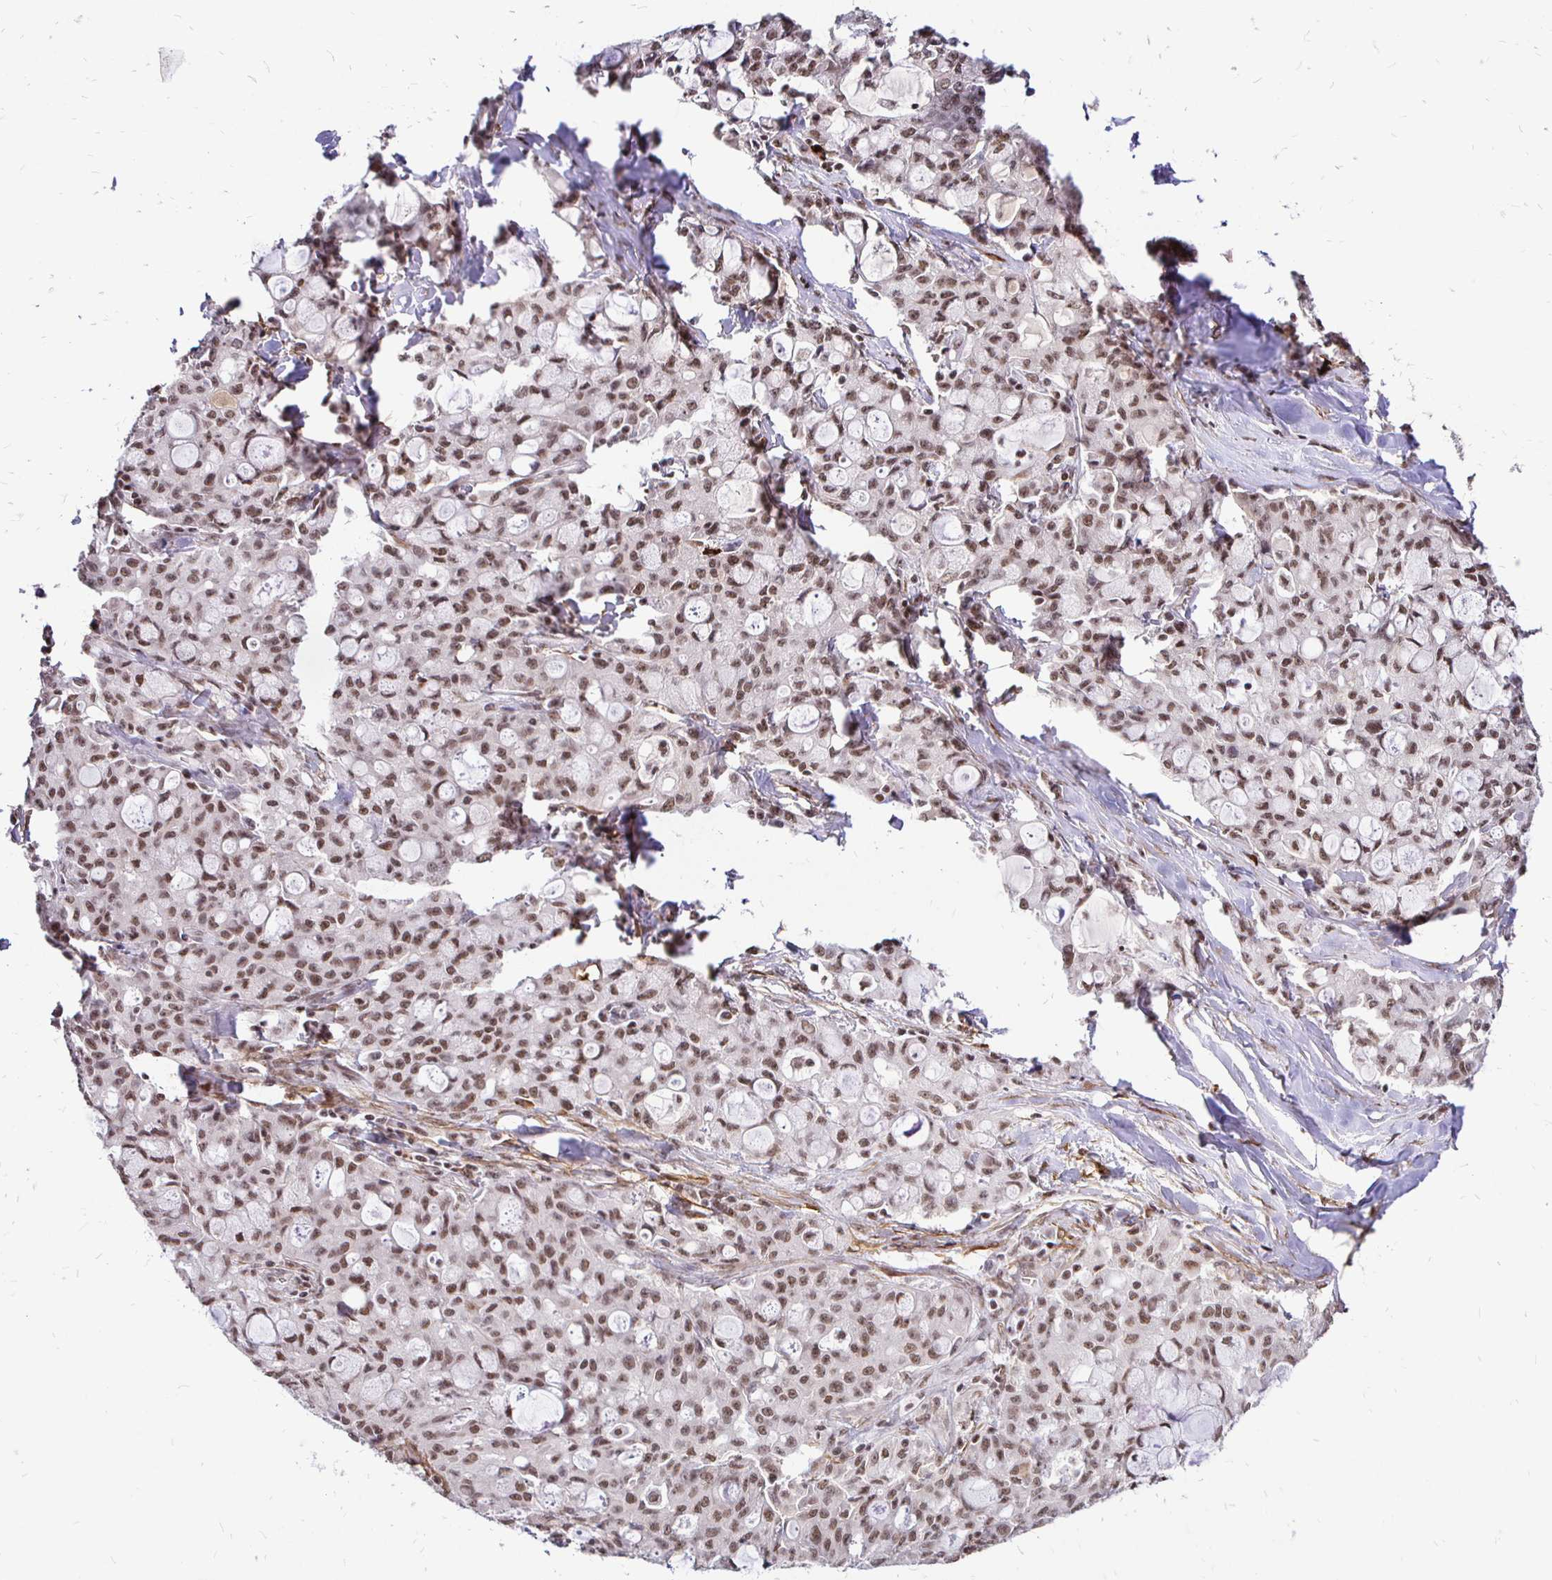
{"staining": {"intensity": "moderate", "quantity": ">75%", "location": "nuclear"}, "tissue": "lung cancer", "cell_type": "Tumor cells", "image_type": "cancer", "snomed": [{"axis": "morphology", "description": "Adenocarcinoma, NOS"}, {"axis": "topography", "description": "Lung"}], "caption": "There is medium levels of moderate nuclear staining in tumor cells of lung cancer, as demonstrated by immunohistochemical staining (brown color).", "gene": "SIN3A", "patient": {"sex": "female", "age": 44}}